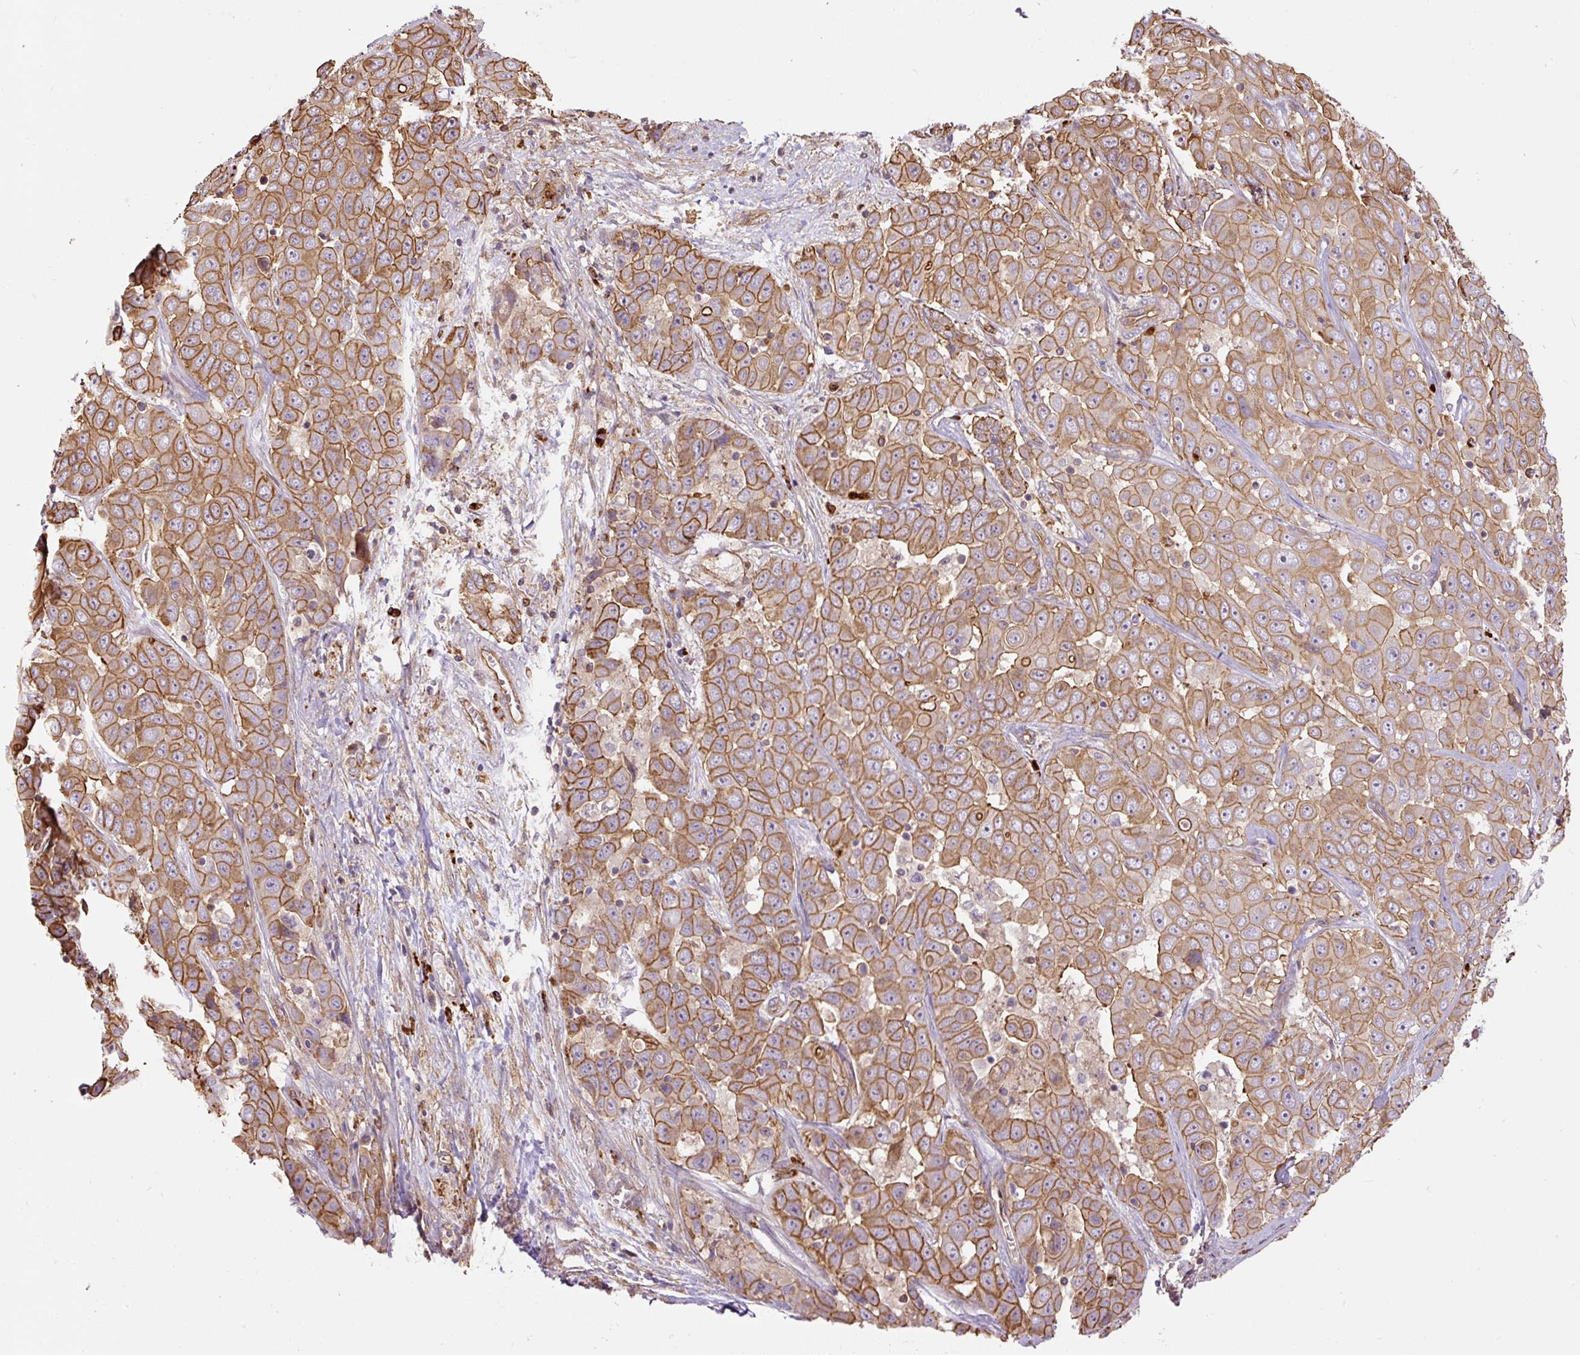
{"staining": {"intensity": "moderate", "quantity": ">75%", "location": "cytoplasmic/membranous"}, "tissue": "liver cancer", "cell_type": "Tumor cells", "image_type": "cancer", "snomed": [{"axis": "morphology", "description": "Cholangiocarcinoma"}, {"axis": "topography", "description": "Liver"}], "caption": "This is an image of immunohistochemistry (IHC) staining of liver cancer, which shows moderate staining in the cytoplasmic/membranous of tumor cells.", "gene": "B3GALT5", "patient": {"sex": "female", "age": 52}}